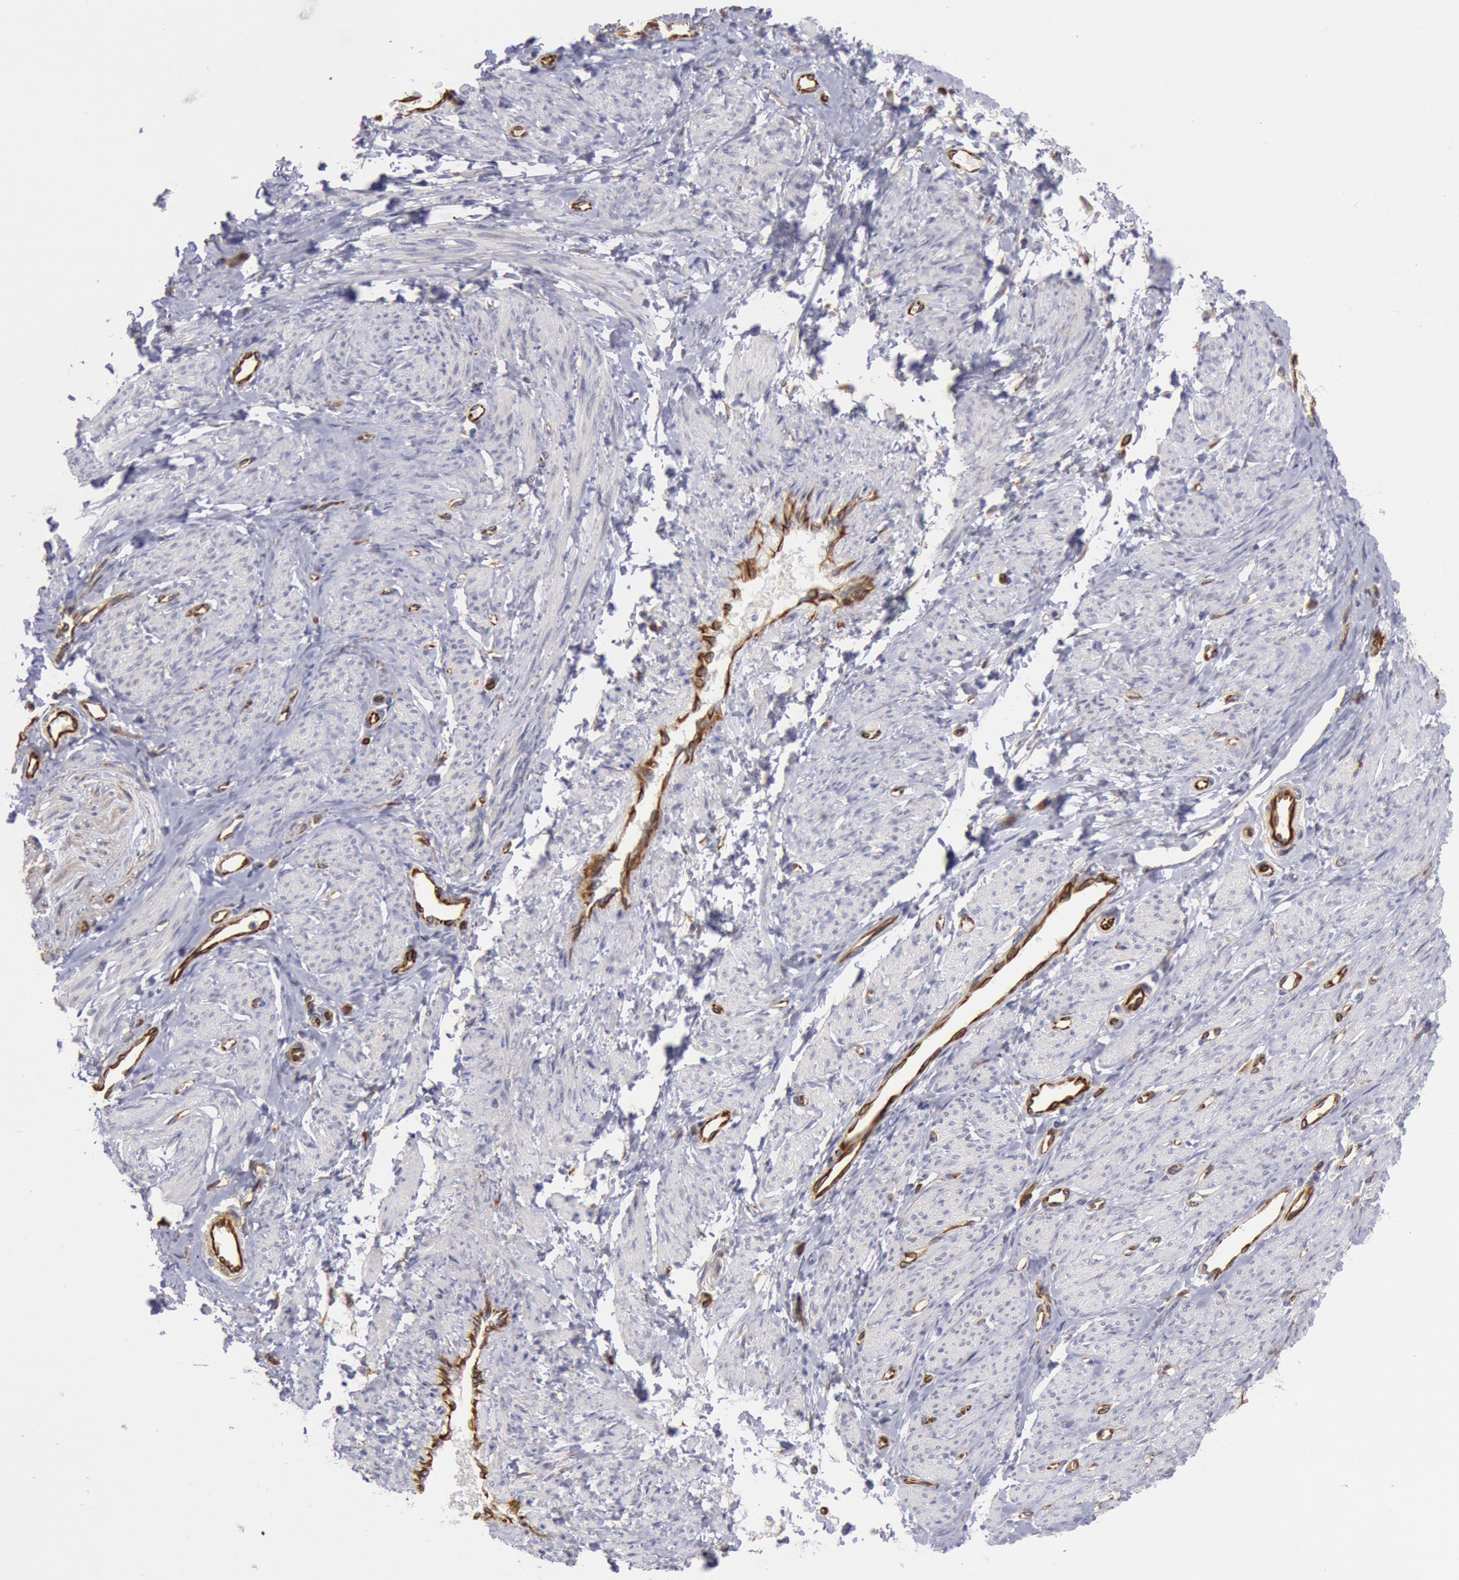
{"staining": {"intensity": "negative", "quantity": "none", "location": "none"}, "tissue": "smooth muscle", "cell_type": "Smooth muscle cells", "image_type": "normal", "snomed": [{"axis": "morphology", "description": "Normal tissue, NOS"}, {"axis": "topography", "description": "Smooth muscle"}, {"axis": "topography", "description": "Uterus"}], "caption": "High power microscopy photomicrograph of an IHC micrograph of normal smooth muscle, revealing no significant positivity in smooth muscle cells.", "gene": "RNF139", "patient": {"sex": "female", "age": 39}}